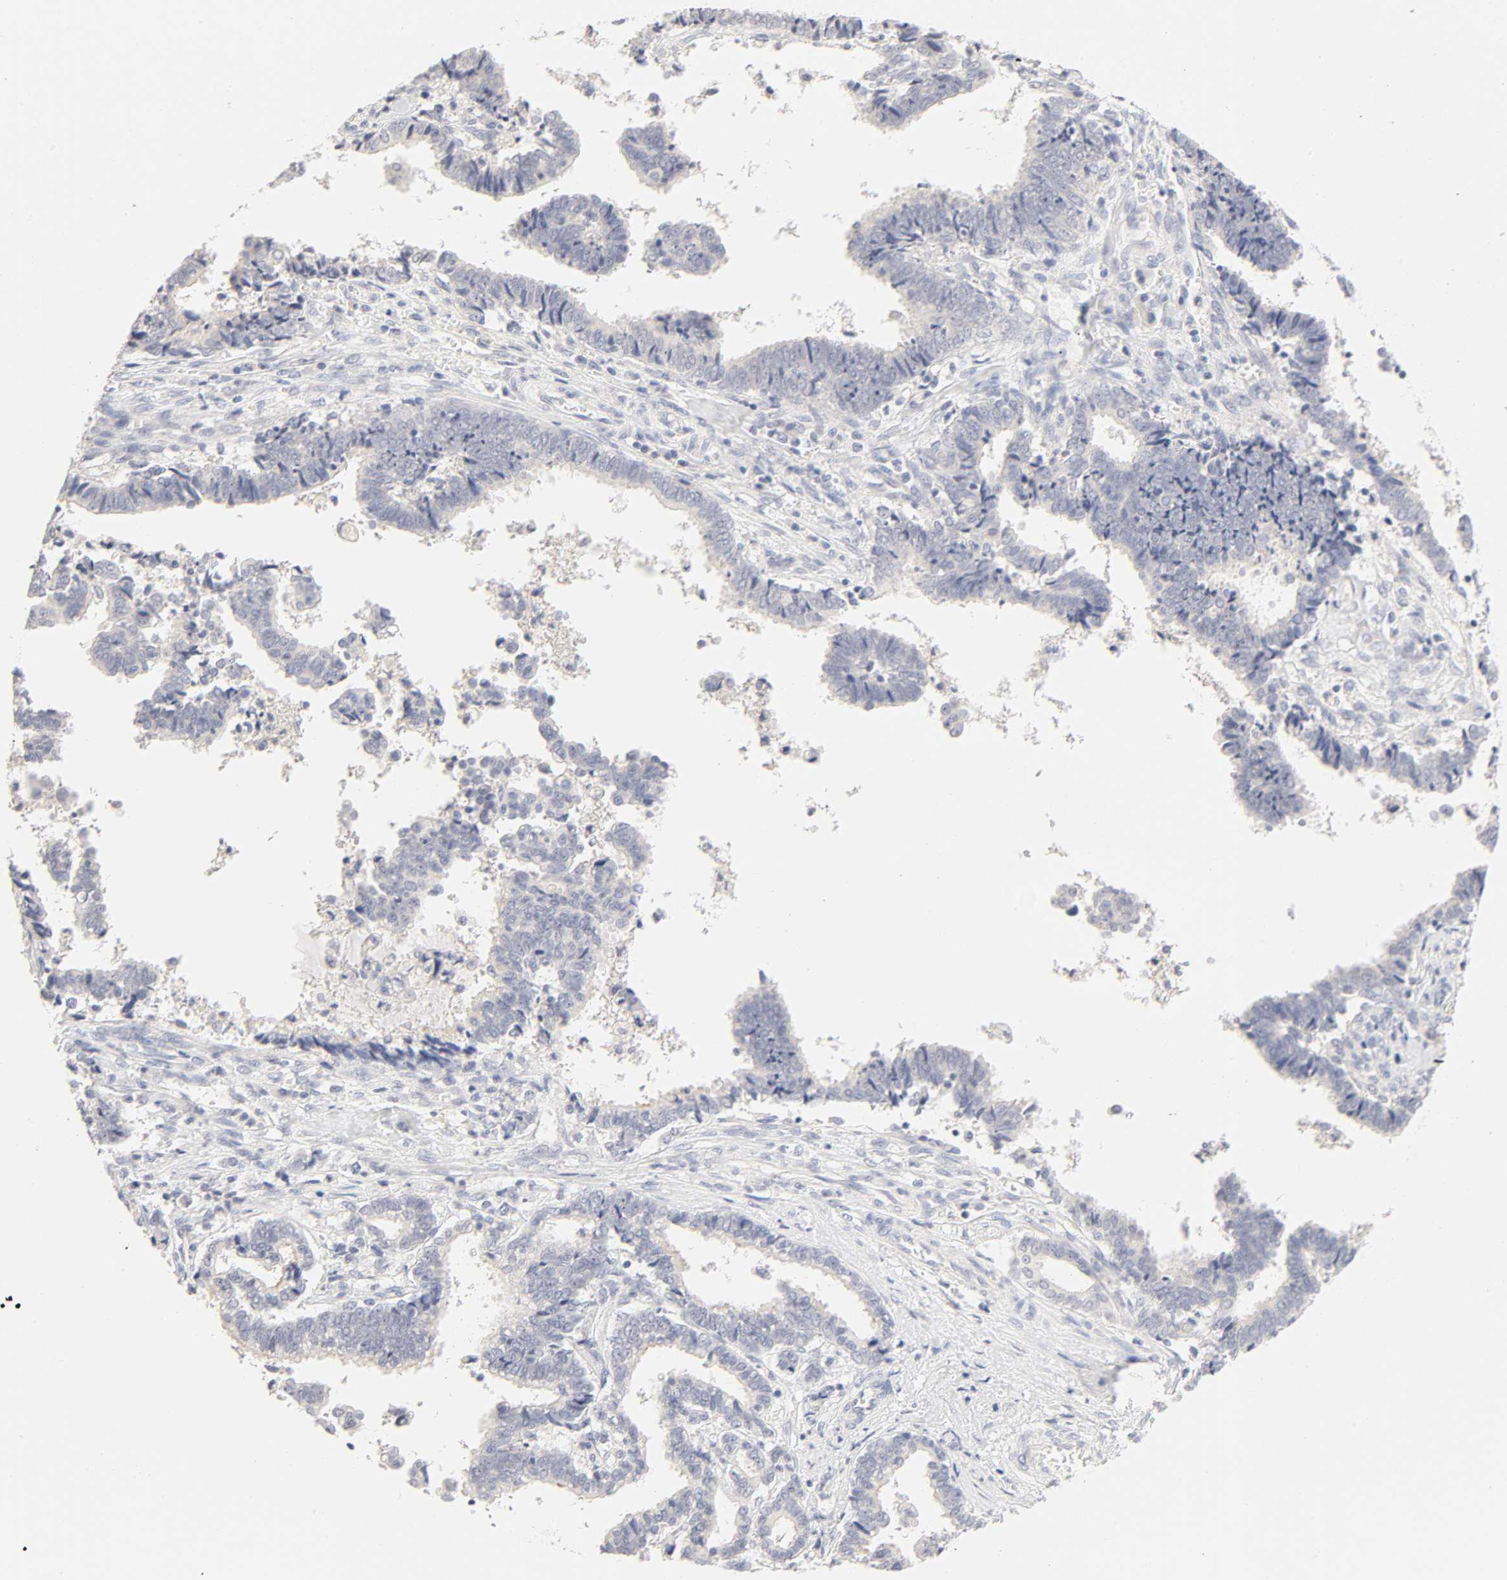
{"staining": {"intensity": "negative", "quantity": "none", "location": "none"}, "tissue": "liver cancer", "cell_type": "Tumor cells", "image_type": "cancer", "snomed": [{"axis": "morphology", "description": "Cholangiocarcinoma"}, {"axis": "topography", "description": "Liver"}], "caption": "Human liver cholangiocarcinoma stained for a protein using immunohistochemistry (IHC) reveals no staining in tumor cells.", "gene": "CYP4B1", "patient": {"sex": "male", "age": 57}}